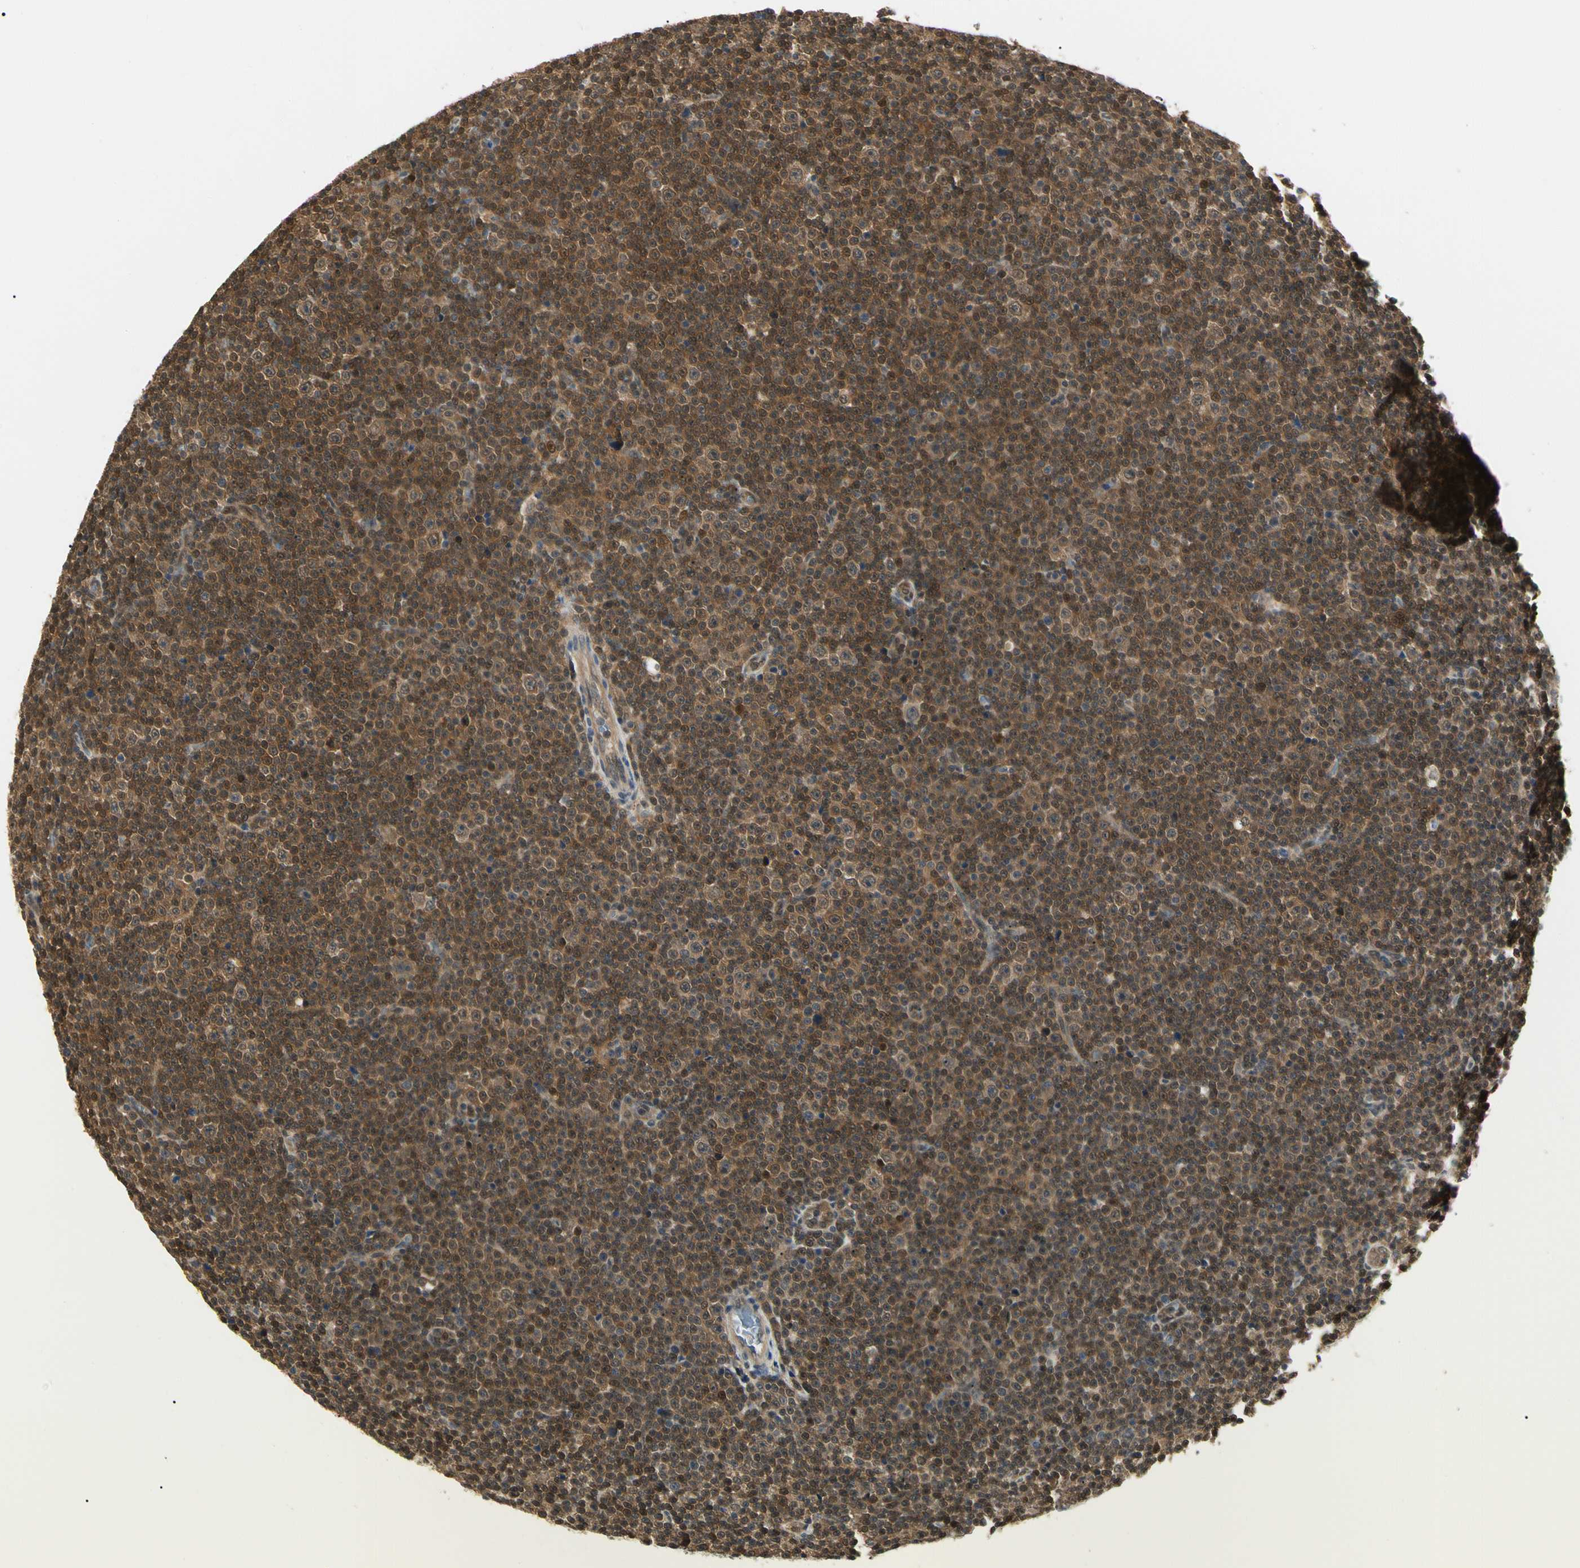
{"staining": {"intensity": "strong", "quantity": ">75%", "location": "cytoplasmic/membranous,nuclear"}, "tissue": "lymphoma", "cell_type": "Tumor cells", "image_type": "cancer", "snomed": [{"axis": "morphology", "description": "Malignant lymphoma, non-Hodgkin's type, Low grade"}, {"axis": "topography", "description": "Lymph node"}], "caption": "This histopathology image demonstrates lymphoma stained with immunohistochemistry to label a protein in brown. The cytoplasmic/membranous and nuclear of tumor cells show strong positivity for the protein. Nuclei are counter-stained blue.", "gene": "UBE2Z", "patient": {"sex": "female", "age": 67}}